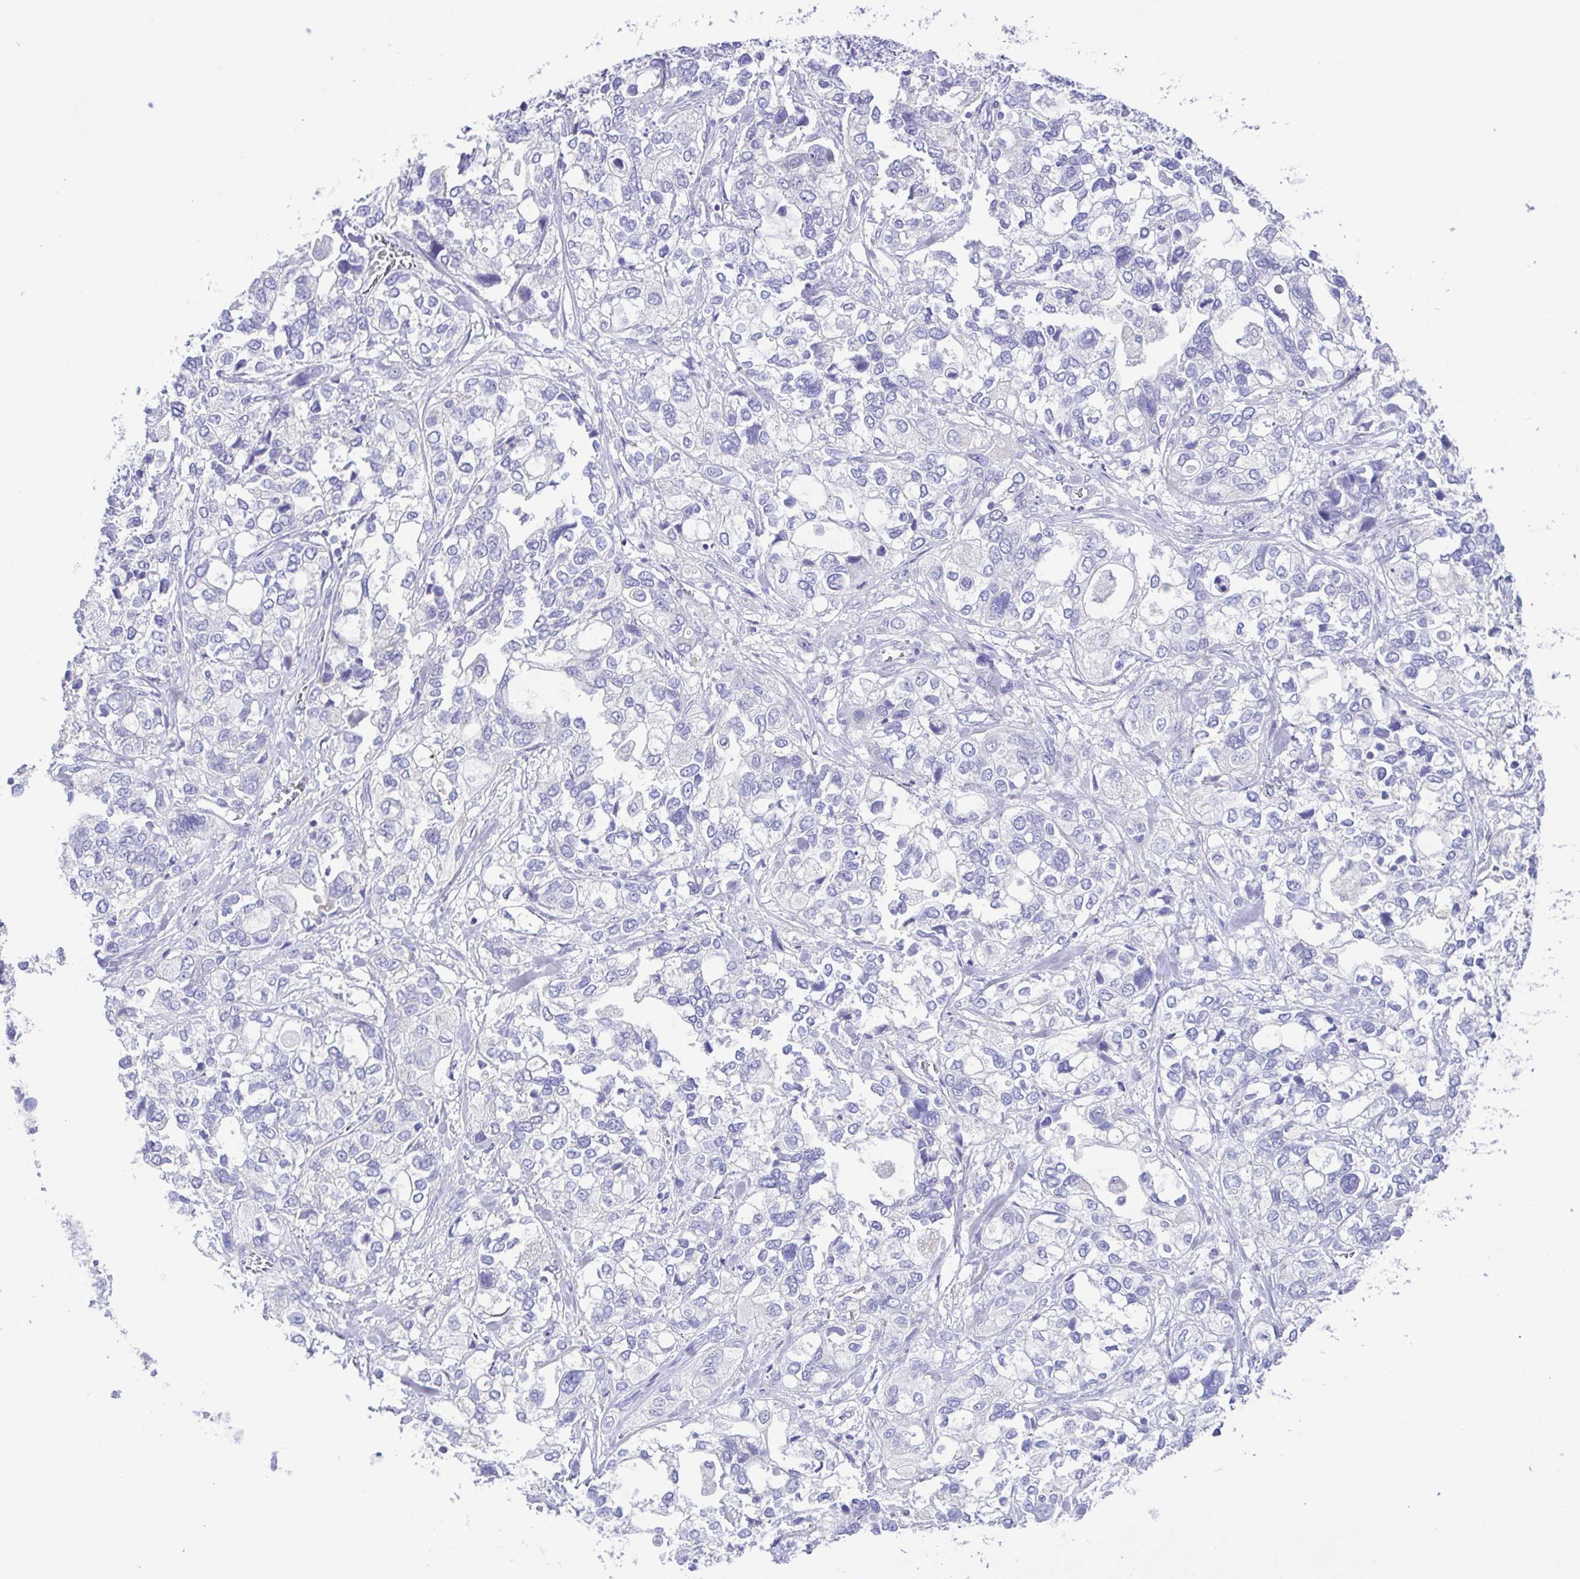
{"staining": {"intensity": "negative", "quantity": "none", "location": "none"}, "tissue": "stomach cancer", "cell_type": "Tumor cells", "image_type": "cancer", "snomed": [{"axis": "morphology", "description": "Adenocarcinoma, NOS"}, {"axis": "topography", "description": "Stomach, upper"}], "caption": "A histopathology image of human stomach adenocarcinoma is negative for staining in tumor cells.", "gene": "CD72", "patient": {"sex": "female", "age": 81}}